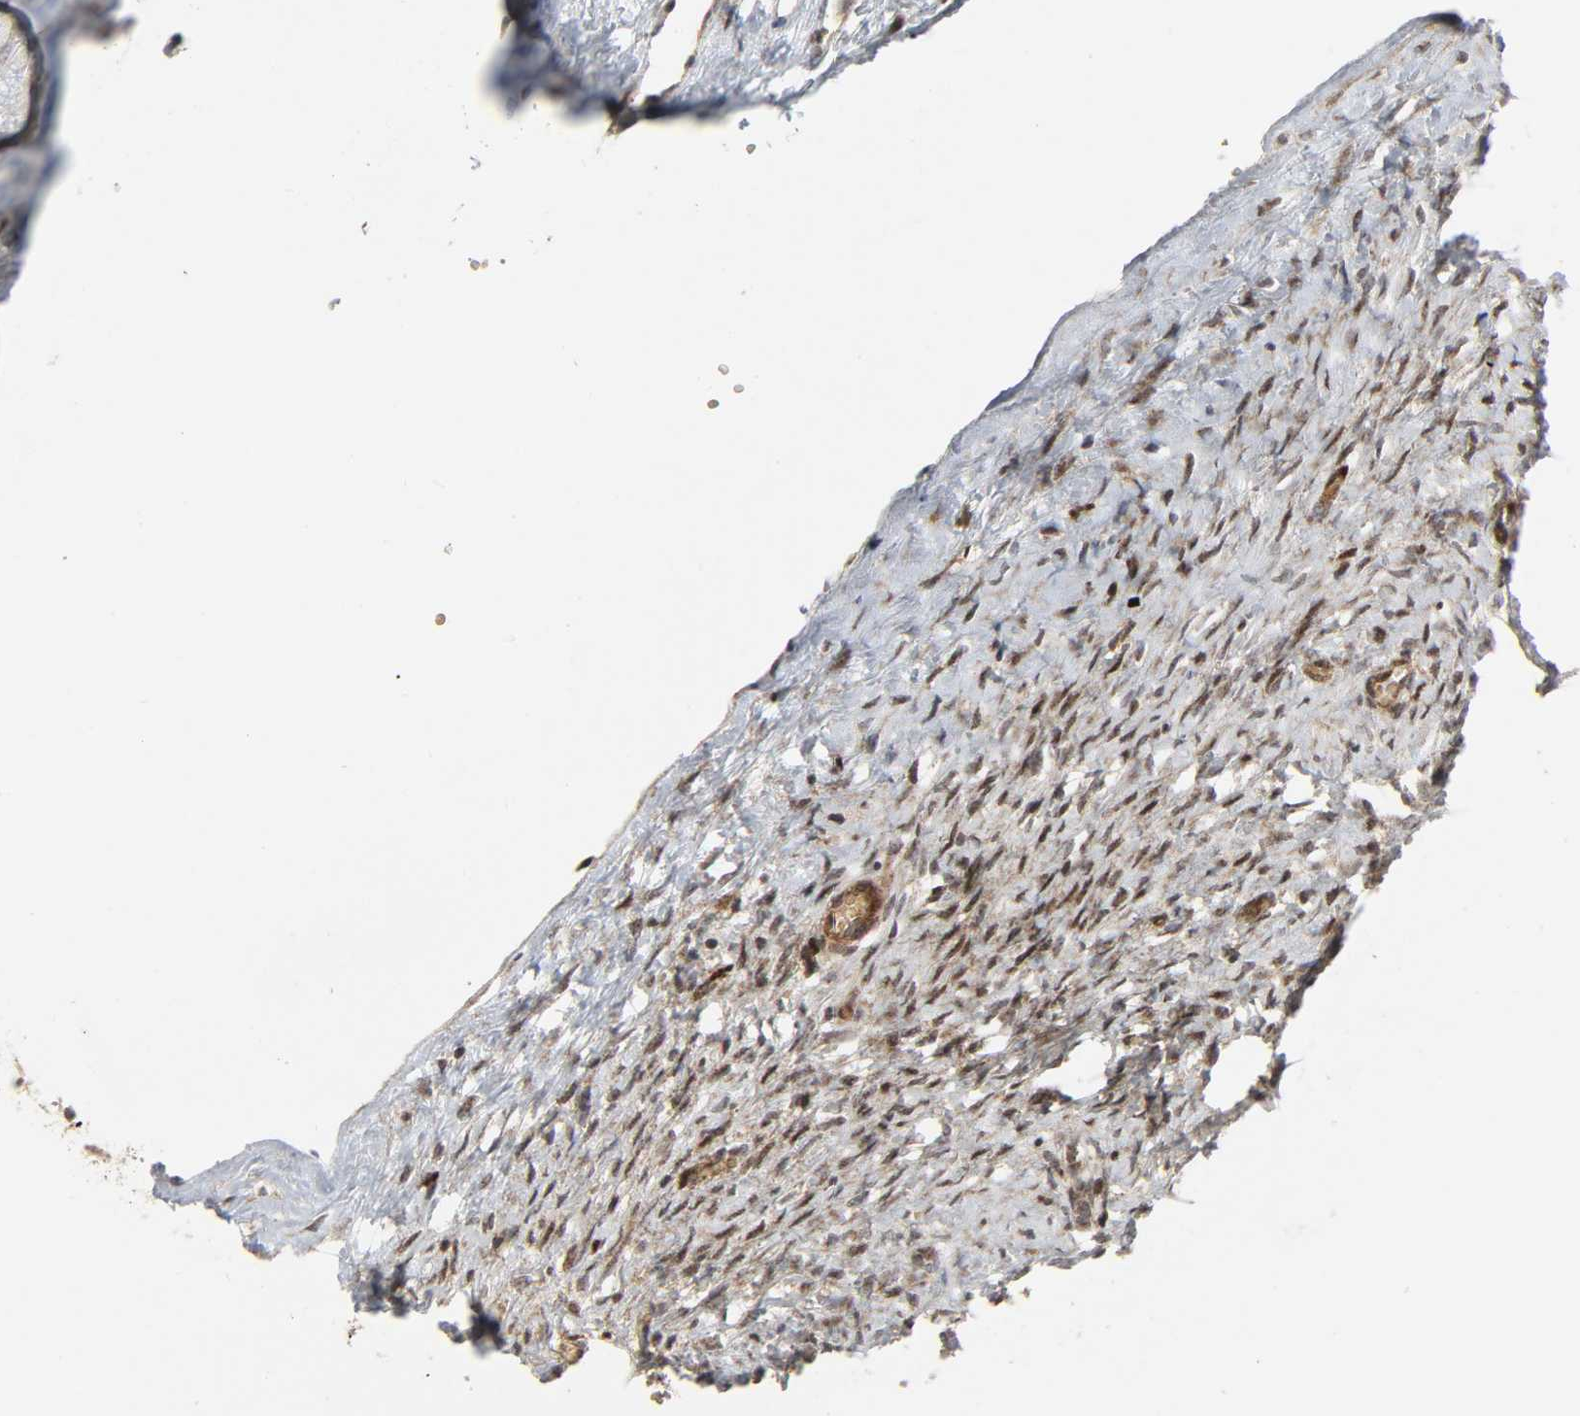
{"staining": {"intensity": "moderate", "quantity": ">75%", "location": "cytoplasmic/membranous"}, "tissue": "ovary", "cell_type": "Ovarian stroma cells", "image_type": "normal", "snomed": [{"axis": "morphology", "description": "Normal tissue, NOS"}, {"axis": "topography", "description": "Ovary"}], "caption": "Immunohistochemical staining of normal ovary displays >75% levels of moderate cytoplasmic/membranous protein staining in approximately >75% of ovarian stroma cells.", "gene": "CHUK", "patient": {"sex": "female", "age": 35}}